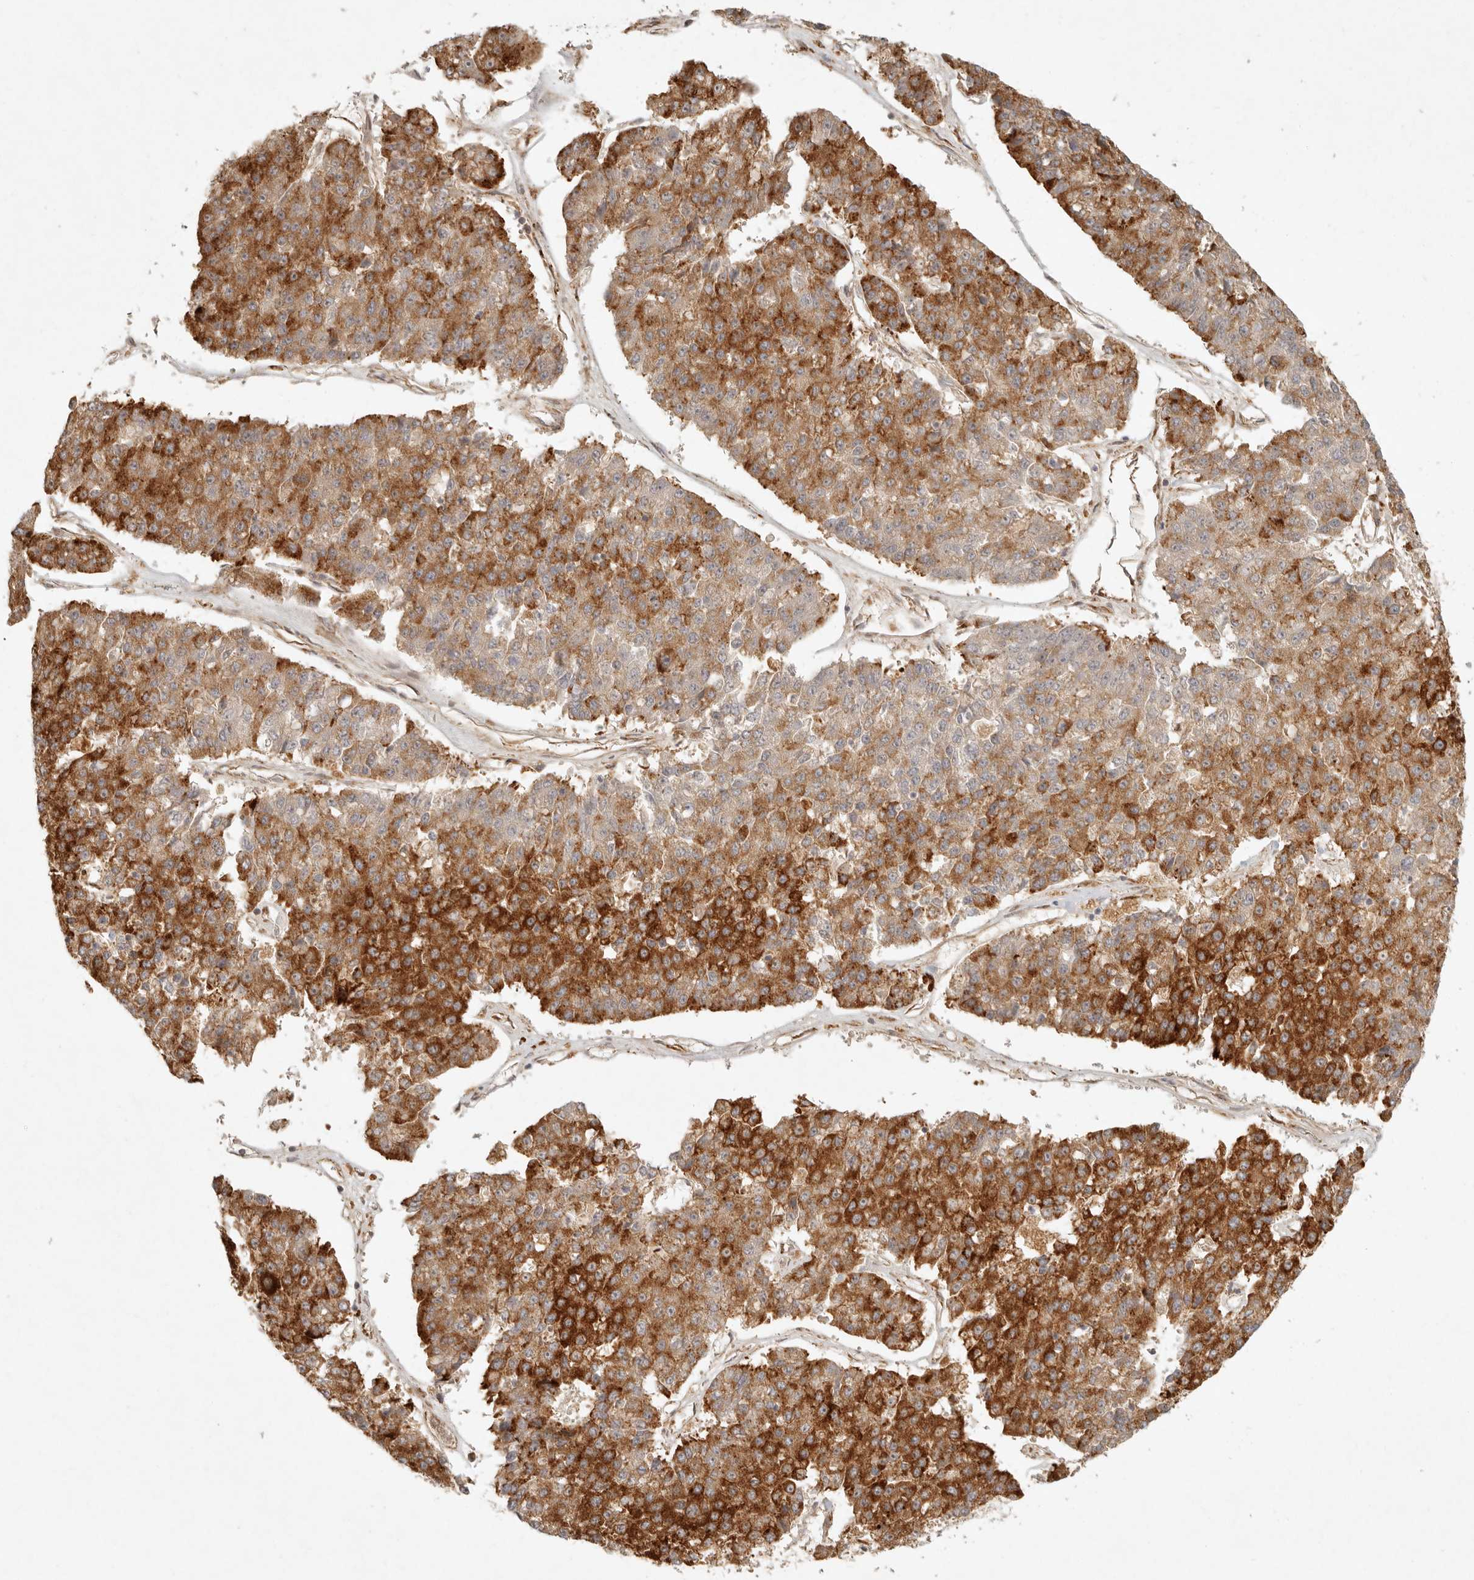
{"staining": {"intensity": "strong", "quantity": "25%-75%", "location": "cytoplasmic/membranous"}, "tissue": "pancreatic cancer", "cell_type": "Tumor cells", "image_type": "cancer", "snomed": [{"axis": "morphology", "description": "Adenocarcinoma, NOS"}, {"axis": "topography", "description": "Pancreas"}], "caption": "This is a photomicrograph of immunohistochemistry staining of pancreatic cancer (adenocarcinoma), which shows strong expression in the cytoplasmic/membranous of tumor cells.", "gene": "KLHL38", "patient": {"sex": "male", "age": 50}}